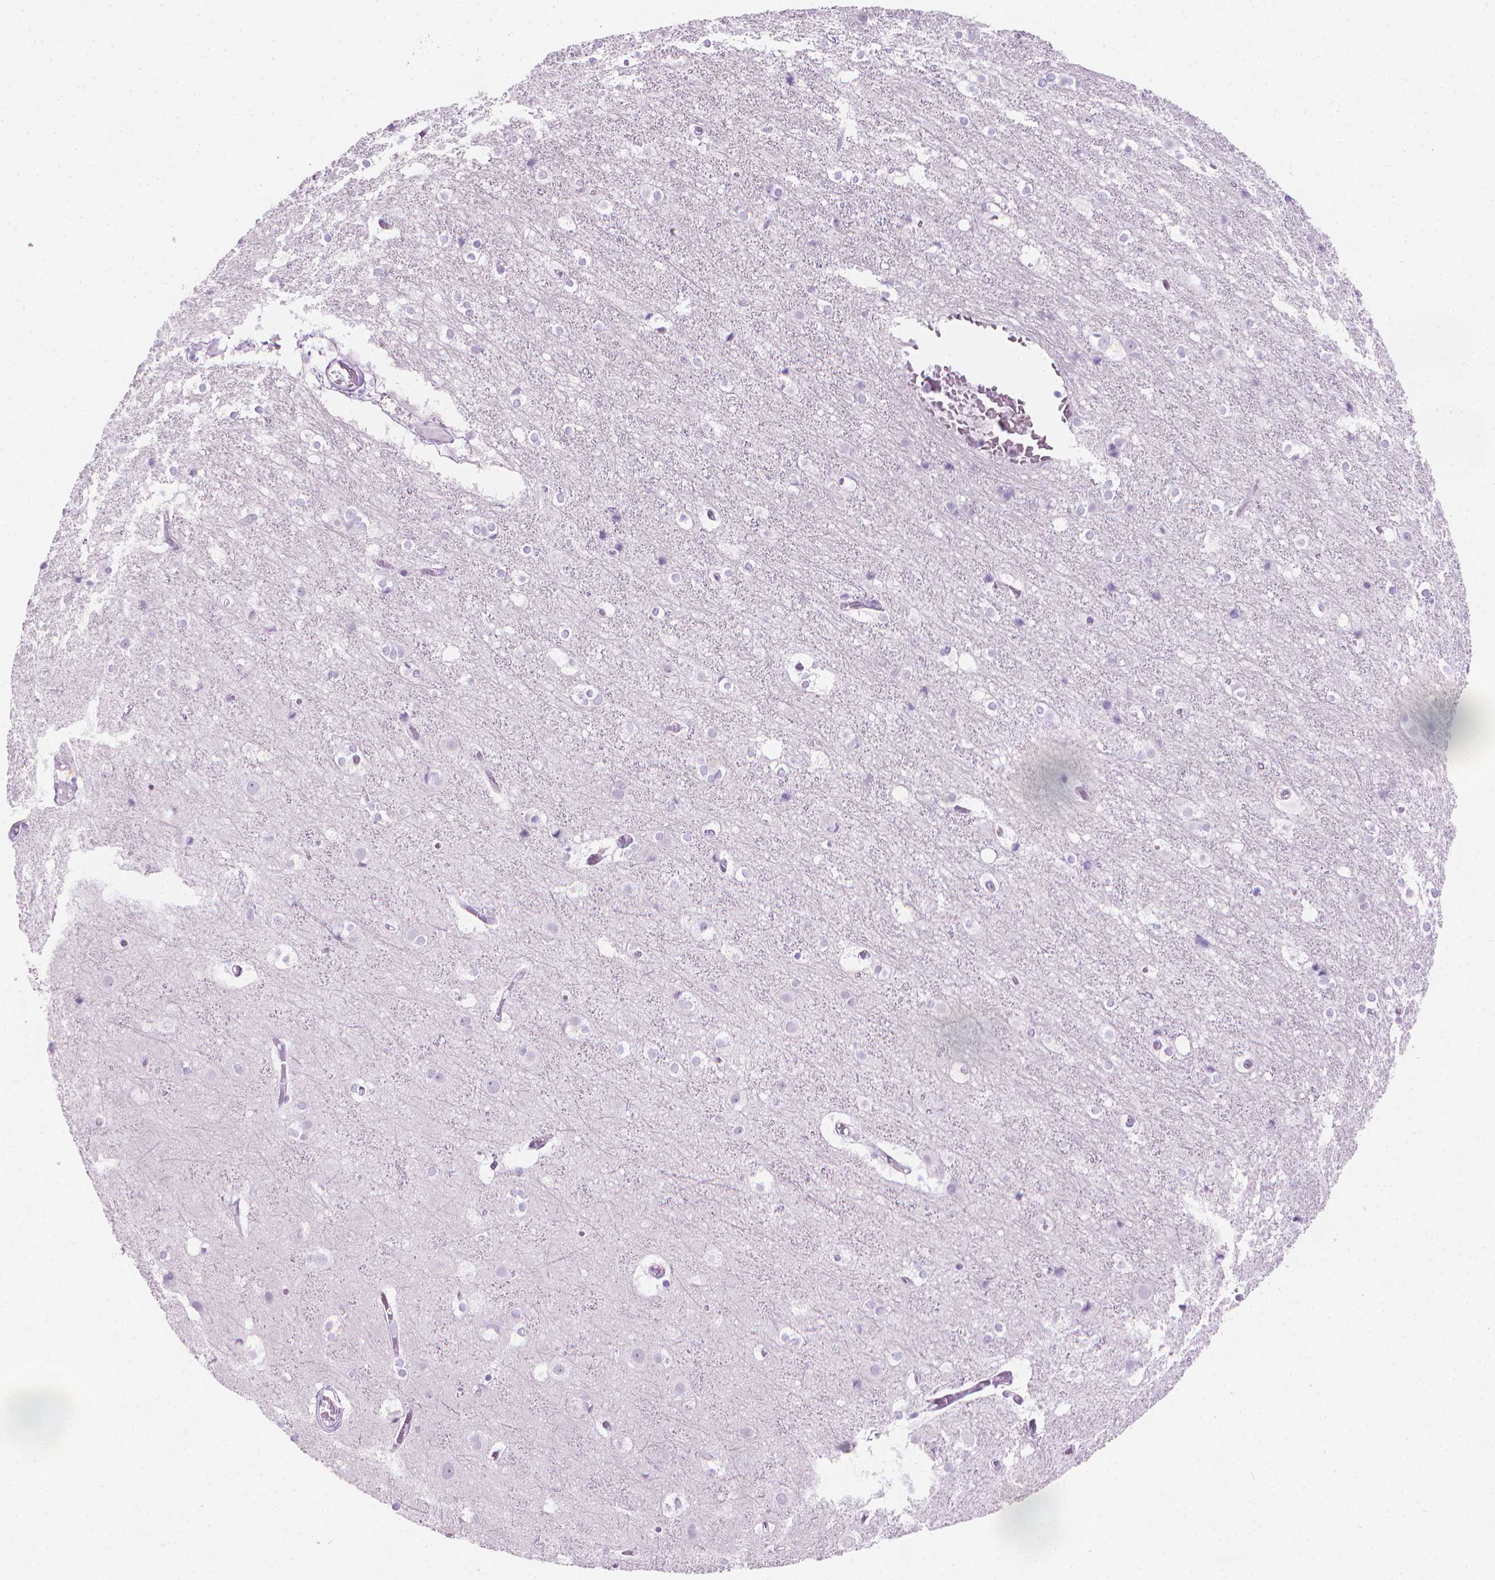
{"staining": {"intensity": "negative", "quantity": "none", "location": "none"}, "tissue": "cerebral cortex", "cell_type": "Endothelial cells", "image_type": "normal", "snomed": [{"axis": "morphology", "description": "Normal tissue, NOS"}, {"axis": "topography", "description": "Cerebral cortex"}], "caption": "This is a histopathology image of IHC staining of normal cerebral cortex, which shows no staining in endothelial cells.", "gene": "CFAP52", "patient": {"sex": "female", "age": 52}}